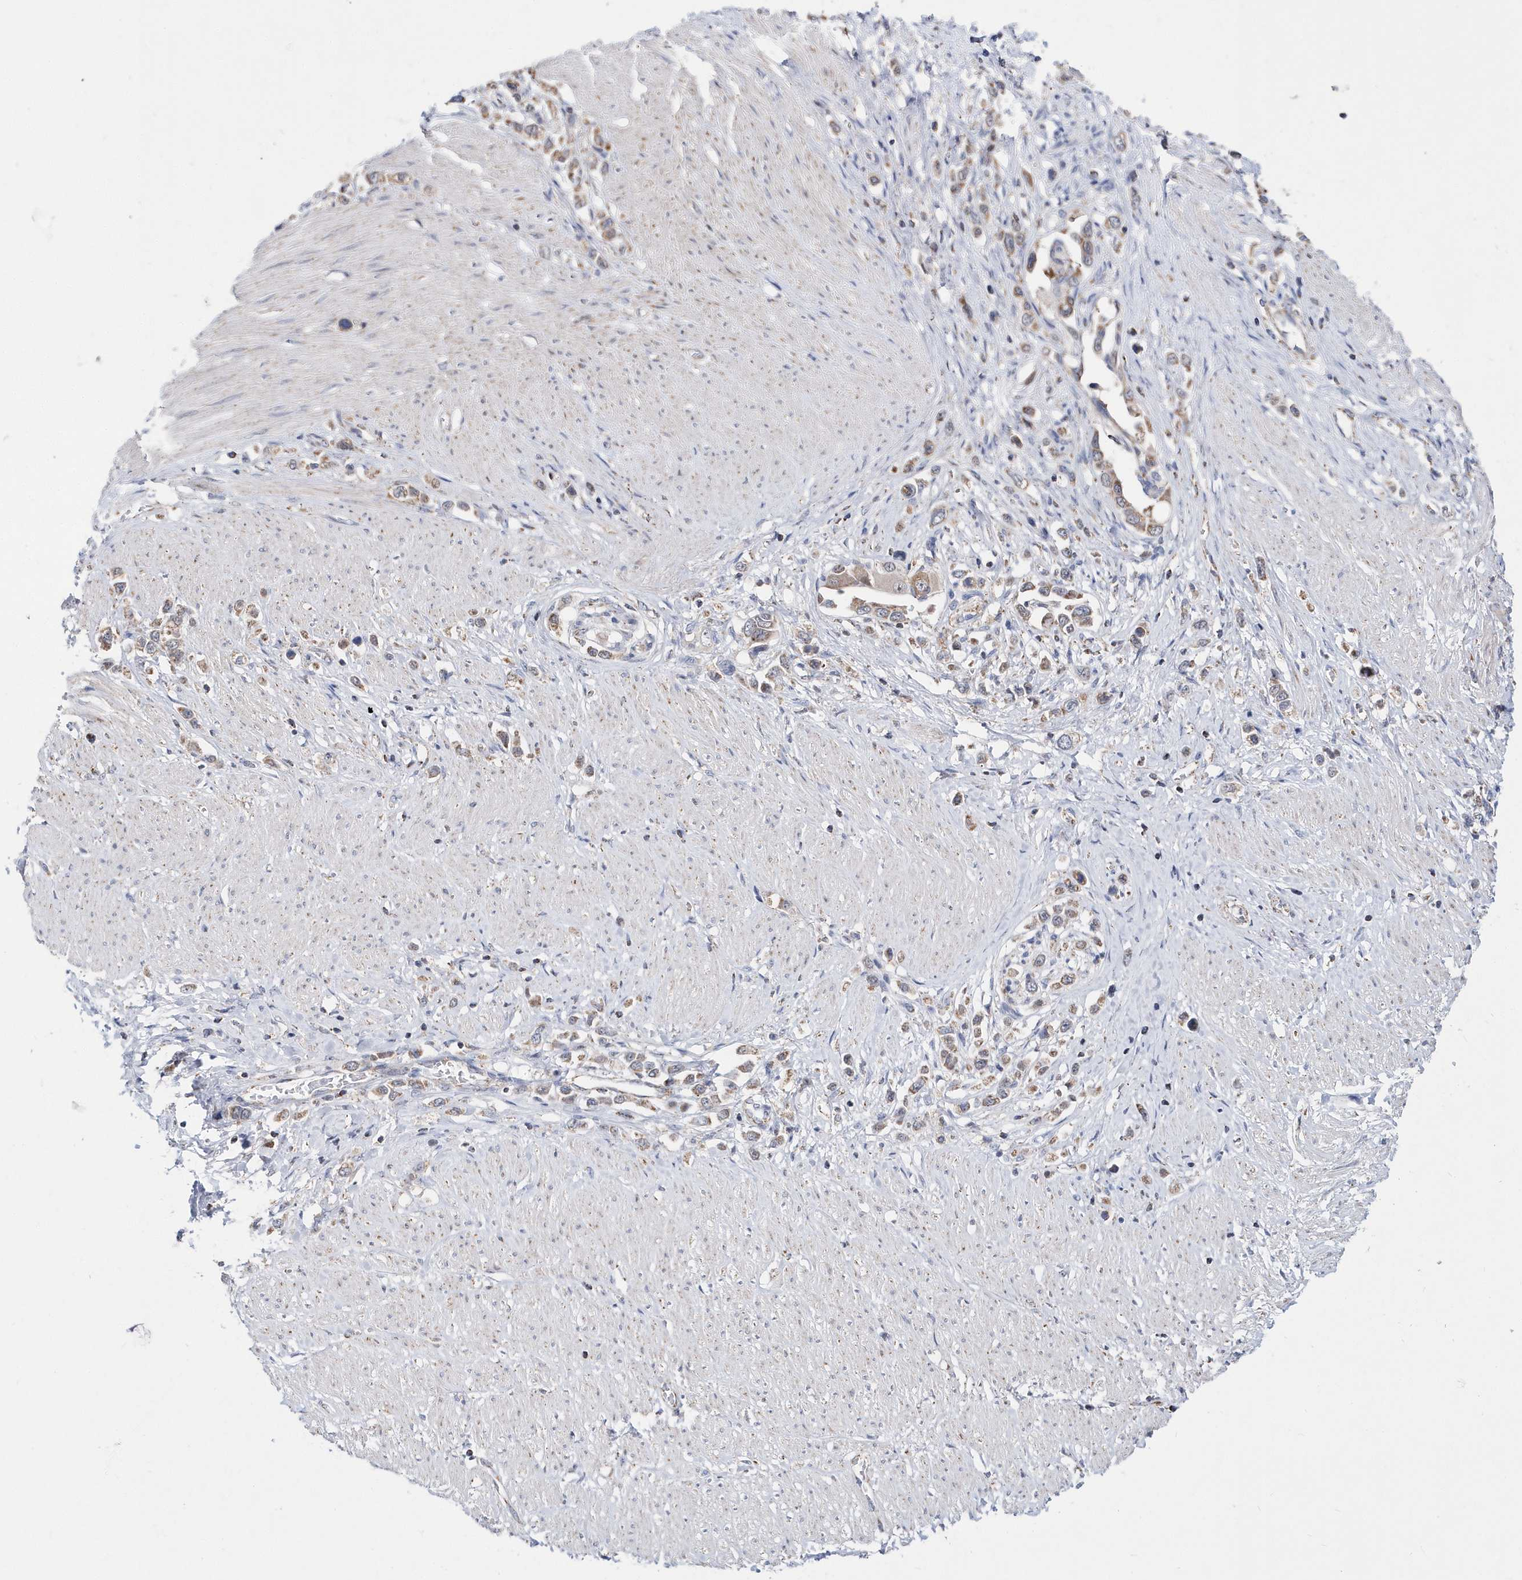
{"staining": {"intensity": "weak", "quantity": "25%-75%", "location": "cytoplasmic/membranous"}, "tissue": "stomach cancer", "cell_type": "Tumor cells", "image_type": "cancer", "snomed": [{"axis": "morphology", "description": "Normal tissue, NOS"}, {"axis": "morphology", "description": "Adenocarcinoma, NOS"}, {"axis": "topography", "description": "Stomach, upper"}, {"axis": "topography", "description": "Stomach"}], "caption": "The immunohistochemical stain shows weak cytoplasmic/membranous staining in tumor cells of stomach cancer (adenocarcinoma) tissue.", "gene": "SPATA5", "patient": {"sex": "female", "age": 65}}